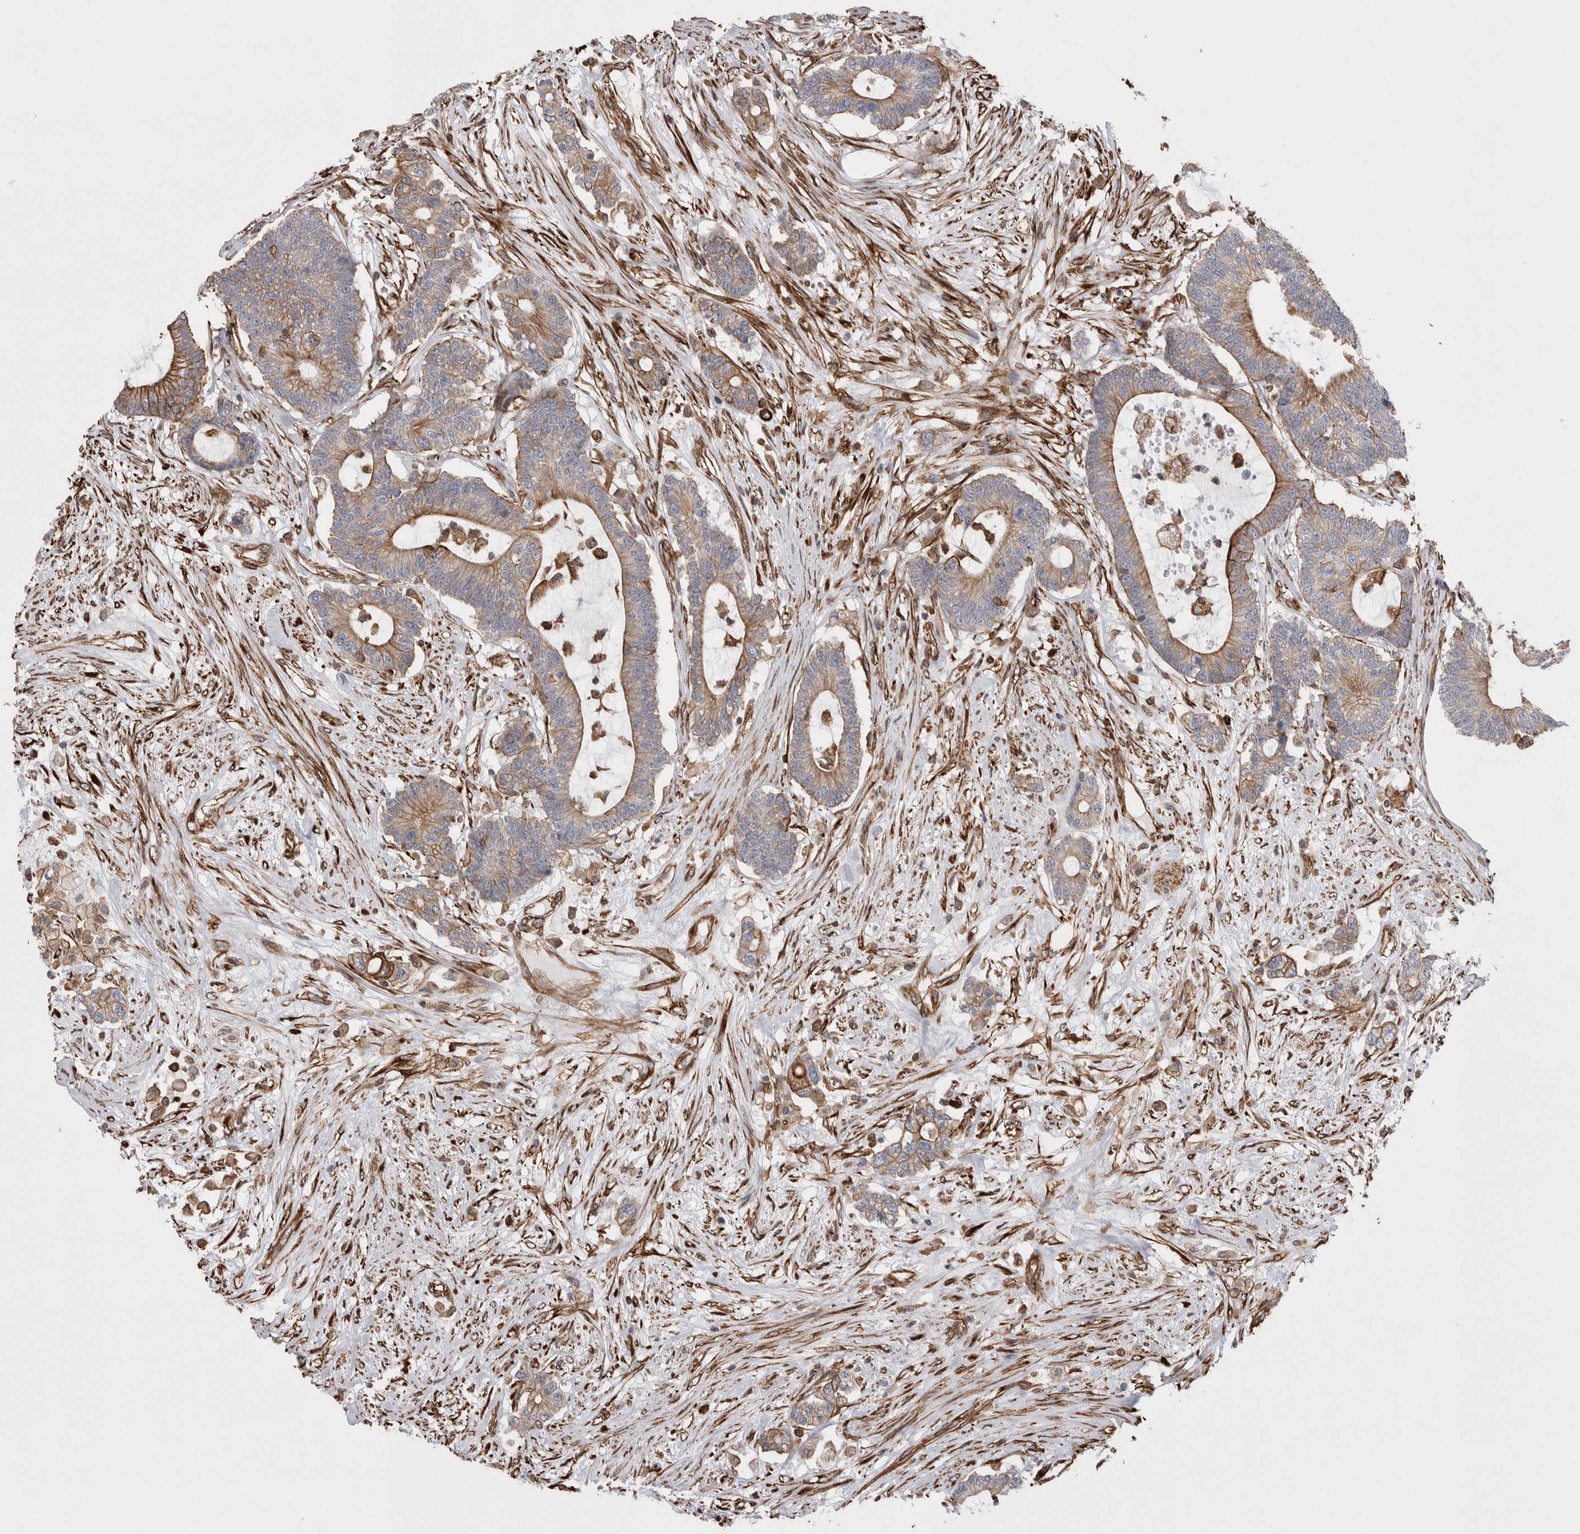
{"staining": {"intensity": "moderate", "quantity": ">75%", "location": "cytoplasmic/membranous"}, "tissue": "colorectal cancer", "cell_type": "Tumor cells", "image_type": "cancer", "snomed": [{"axis": "morphology", "description": "Adenocarcinoma, NOS"}, {"axis": "topography", "description": "Colon"}], "caption": "A micrograph showing moderate cytoplasmic/membranous positivity in approximately >75% of tumor cells in colorectal cancer, as visualized by brown immunohistochemical staining.", "gene": "KIF12", "patient": {"sex": "female", "age": 84}}